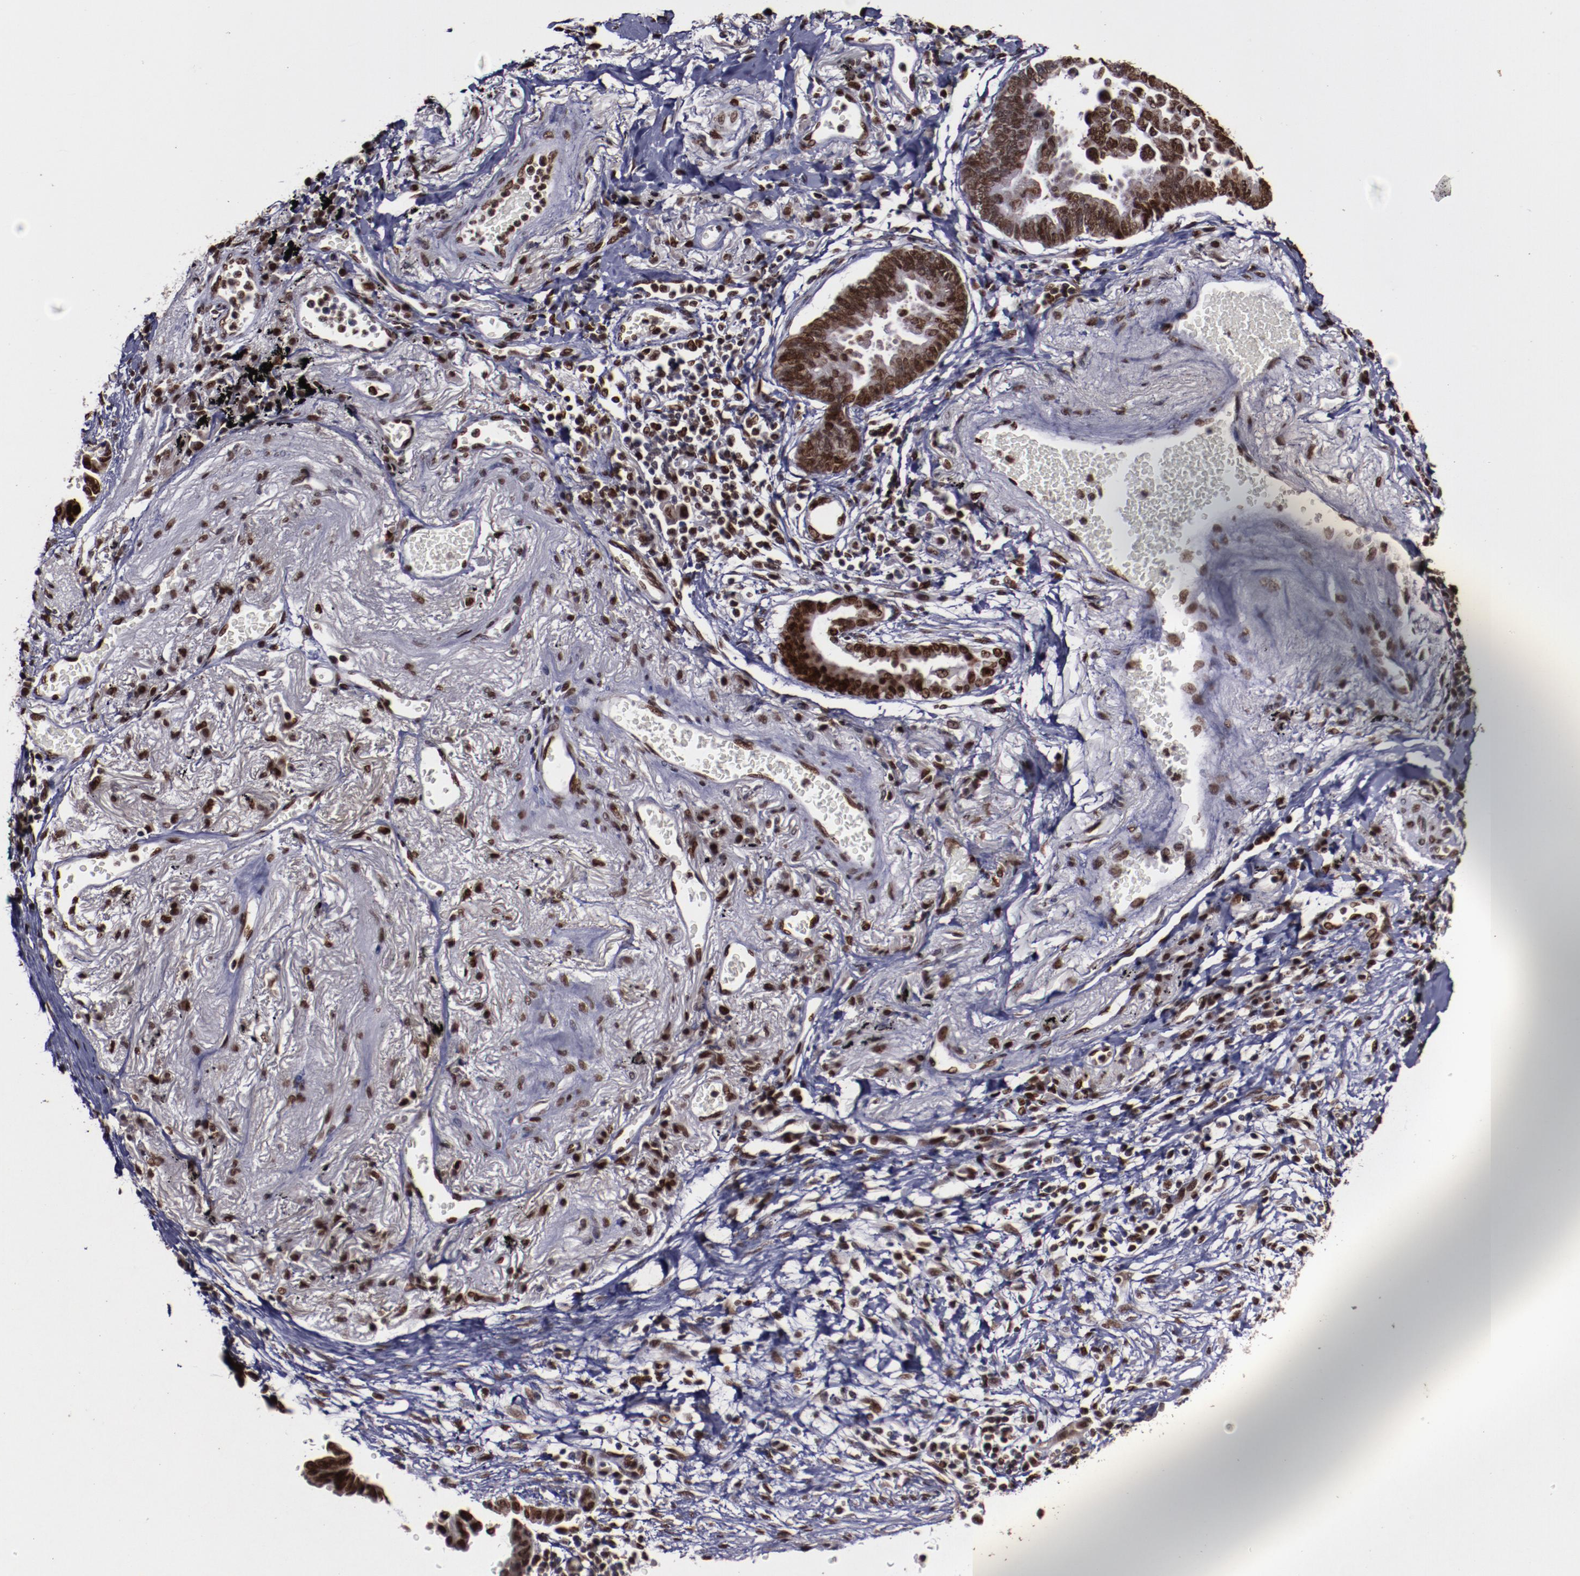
{"staining": {"intensity": "strong", "quantity": ">75%", "location": "nuclear"}, "tissue": "lung cancer", "cell_type": "Tumor cells", "image_type": "cancer", "snomed": [{"axis": "morphology", "description": "Adenocarcinoma, NOS"}, {"axis": "topography", "description": "Lung"}], "caption": "Lung cancer (adenocarcinoma) stained for a protein reveals strong nuclear positivity in tumor cells. (IHC, brightfield microscopy, high magnification).", "gene": "APEX1", "patient": {"sex": "female", "age": 64}}